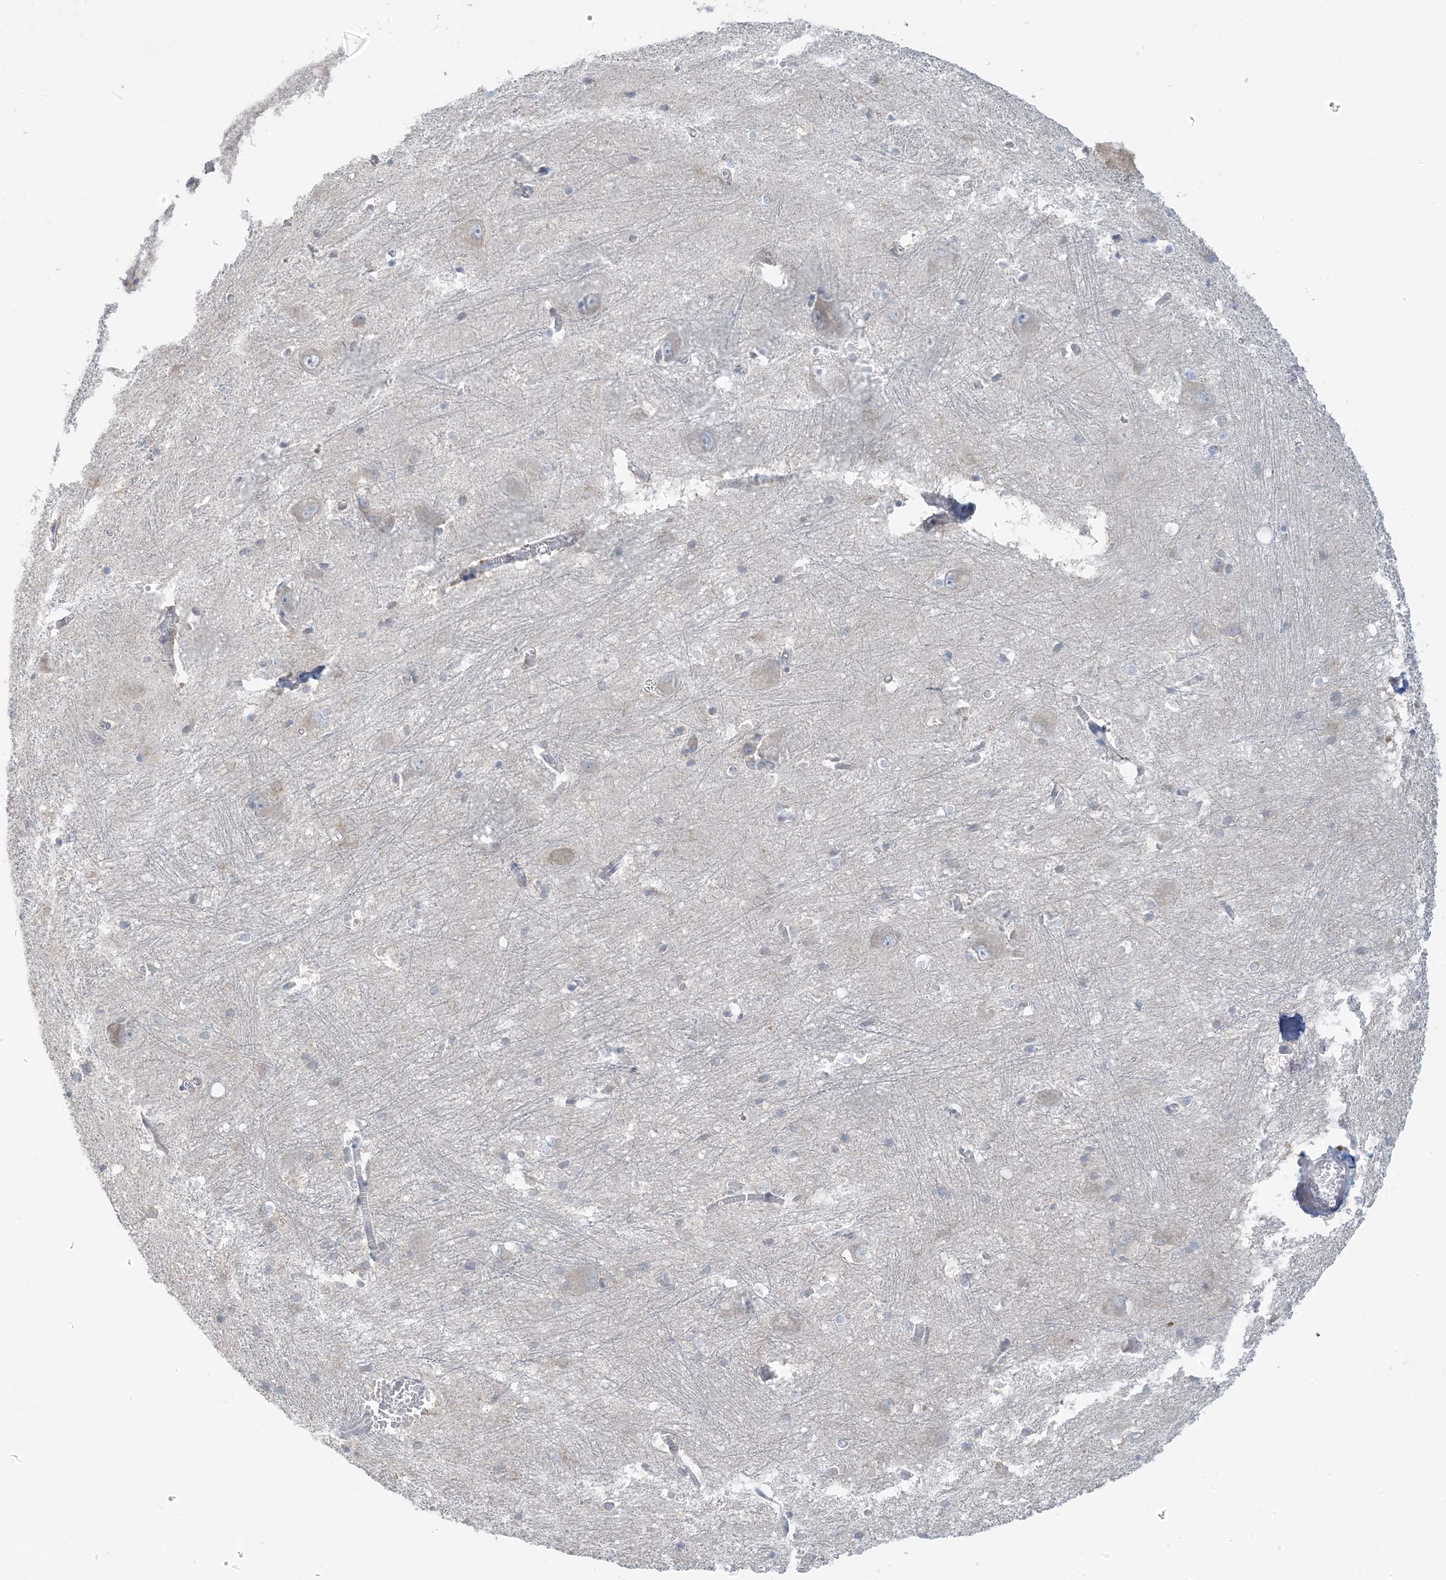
{"staining": {"intensity": "negative", "quantity": "none", "location": "none"}, "tissue": "caudate", "cell_type": "Glial cells", "image_type": "normal", "snomed": [{"axis": "morphology", "description": "Normal tissue, NOS"}, {"axis": "topography", "description": "Lateral ventricle wall"}], "caption": "This is an immunohistochemistry (IHC) micrograph of unremarkable human caudate. There is no expression in glial cells.", "gene": "EEFSEC", "patient": {"sex": "male", "age": 37}}